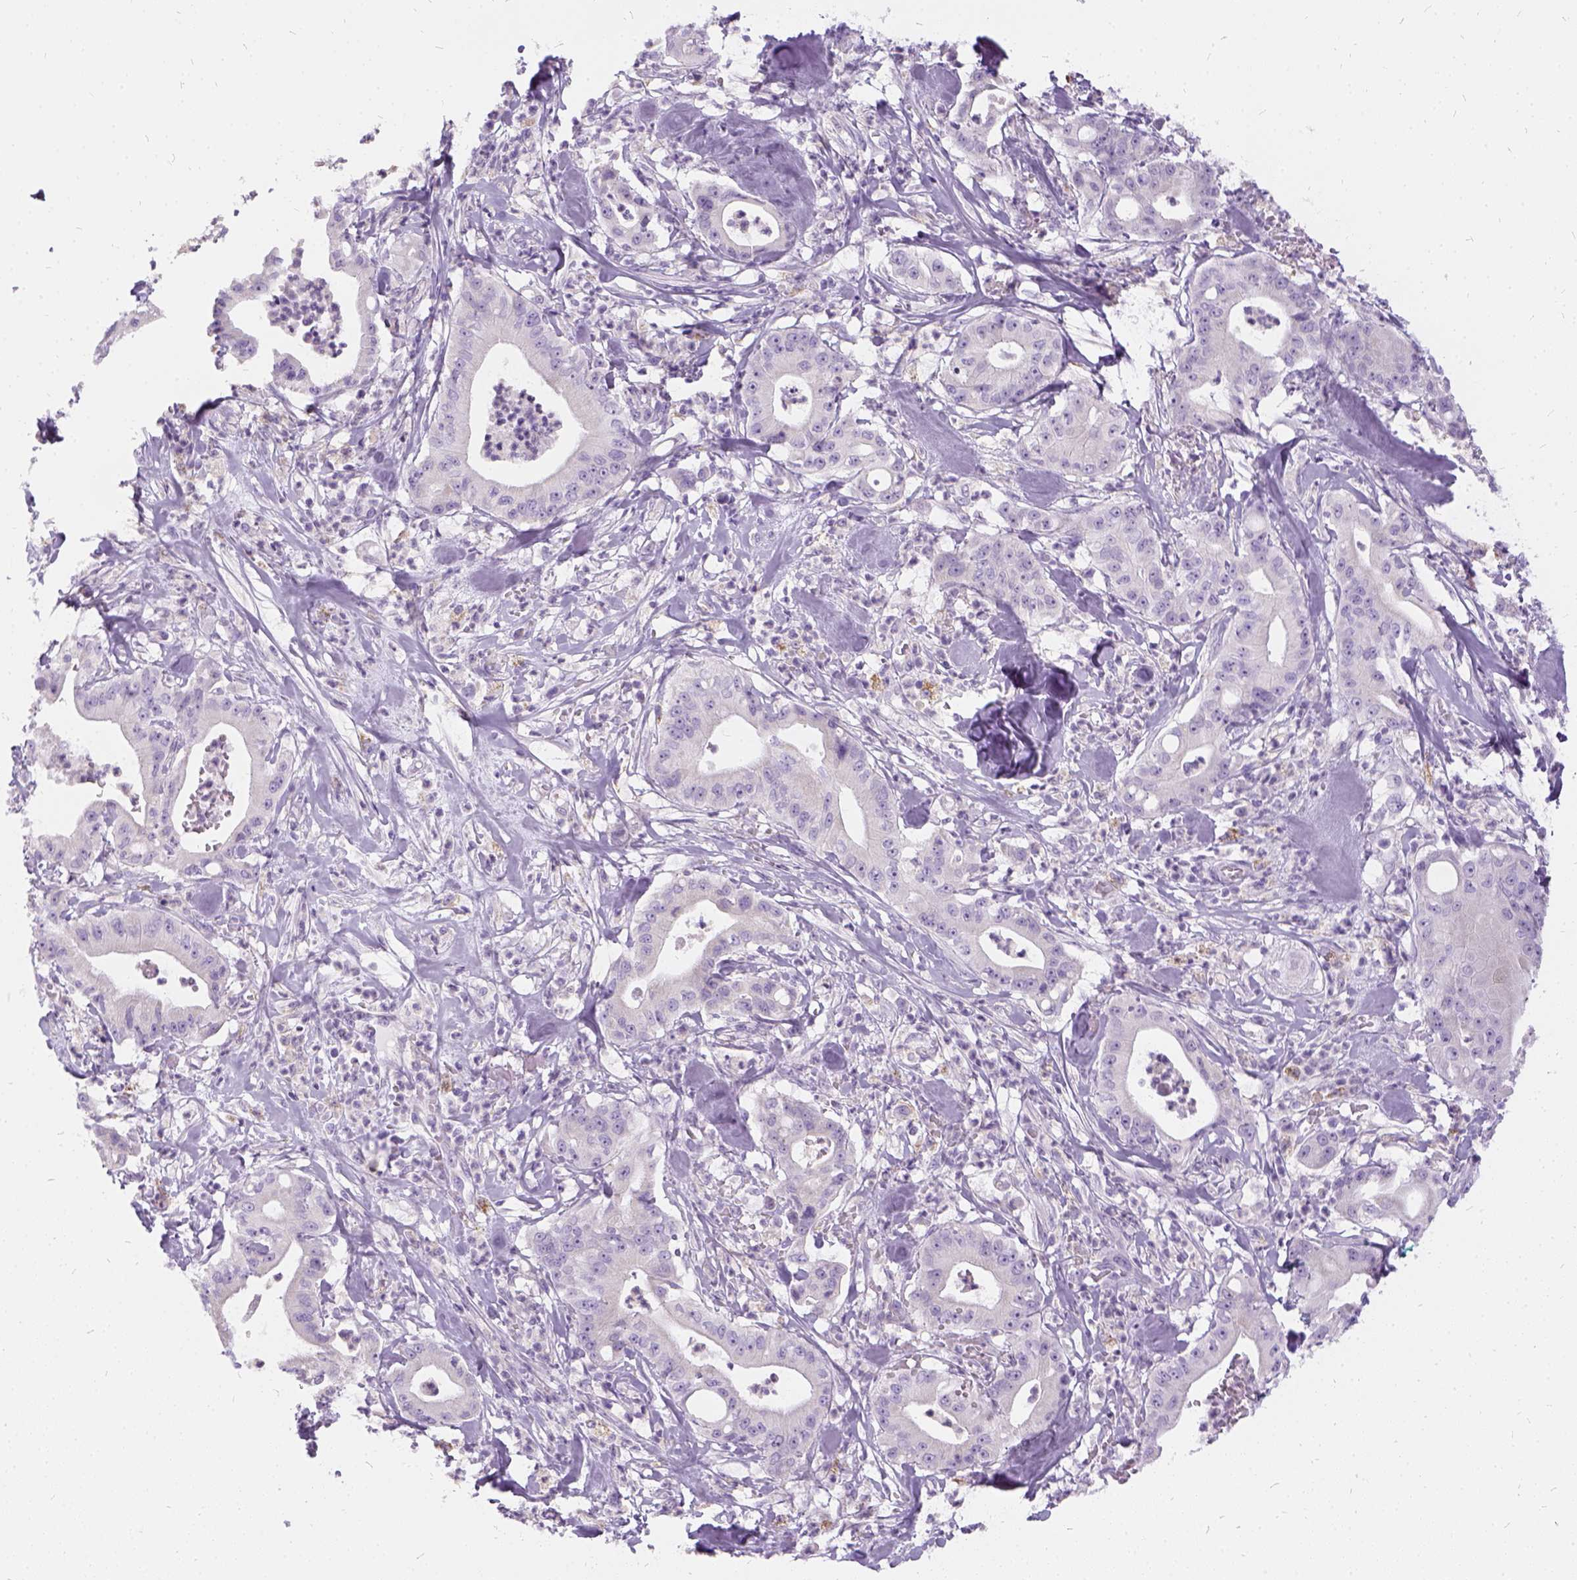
{"staining": {"intensity": "negative", "quantity": "none", "location": "none"}, "tissue": "pancreatic cancer", "cell_type": "Tumor cells", "image_type": "cancer", "snomed": [{"axis": "morphology", "description": "Adenocarcinoma, NOS"}, {"axis": "topography", "description": "Pancreas"}], "caption": "Tumor cells show no significant expression in pancreatic cancer.", "gene": "FDX1", "patient": {"sex": "male", "age": 71}}